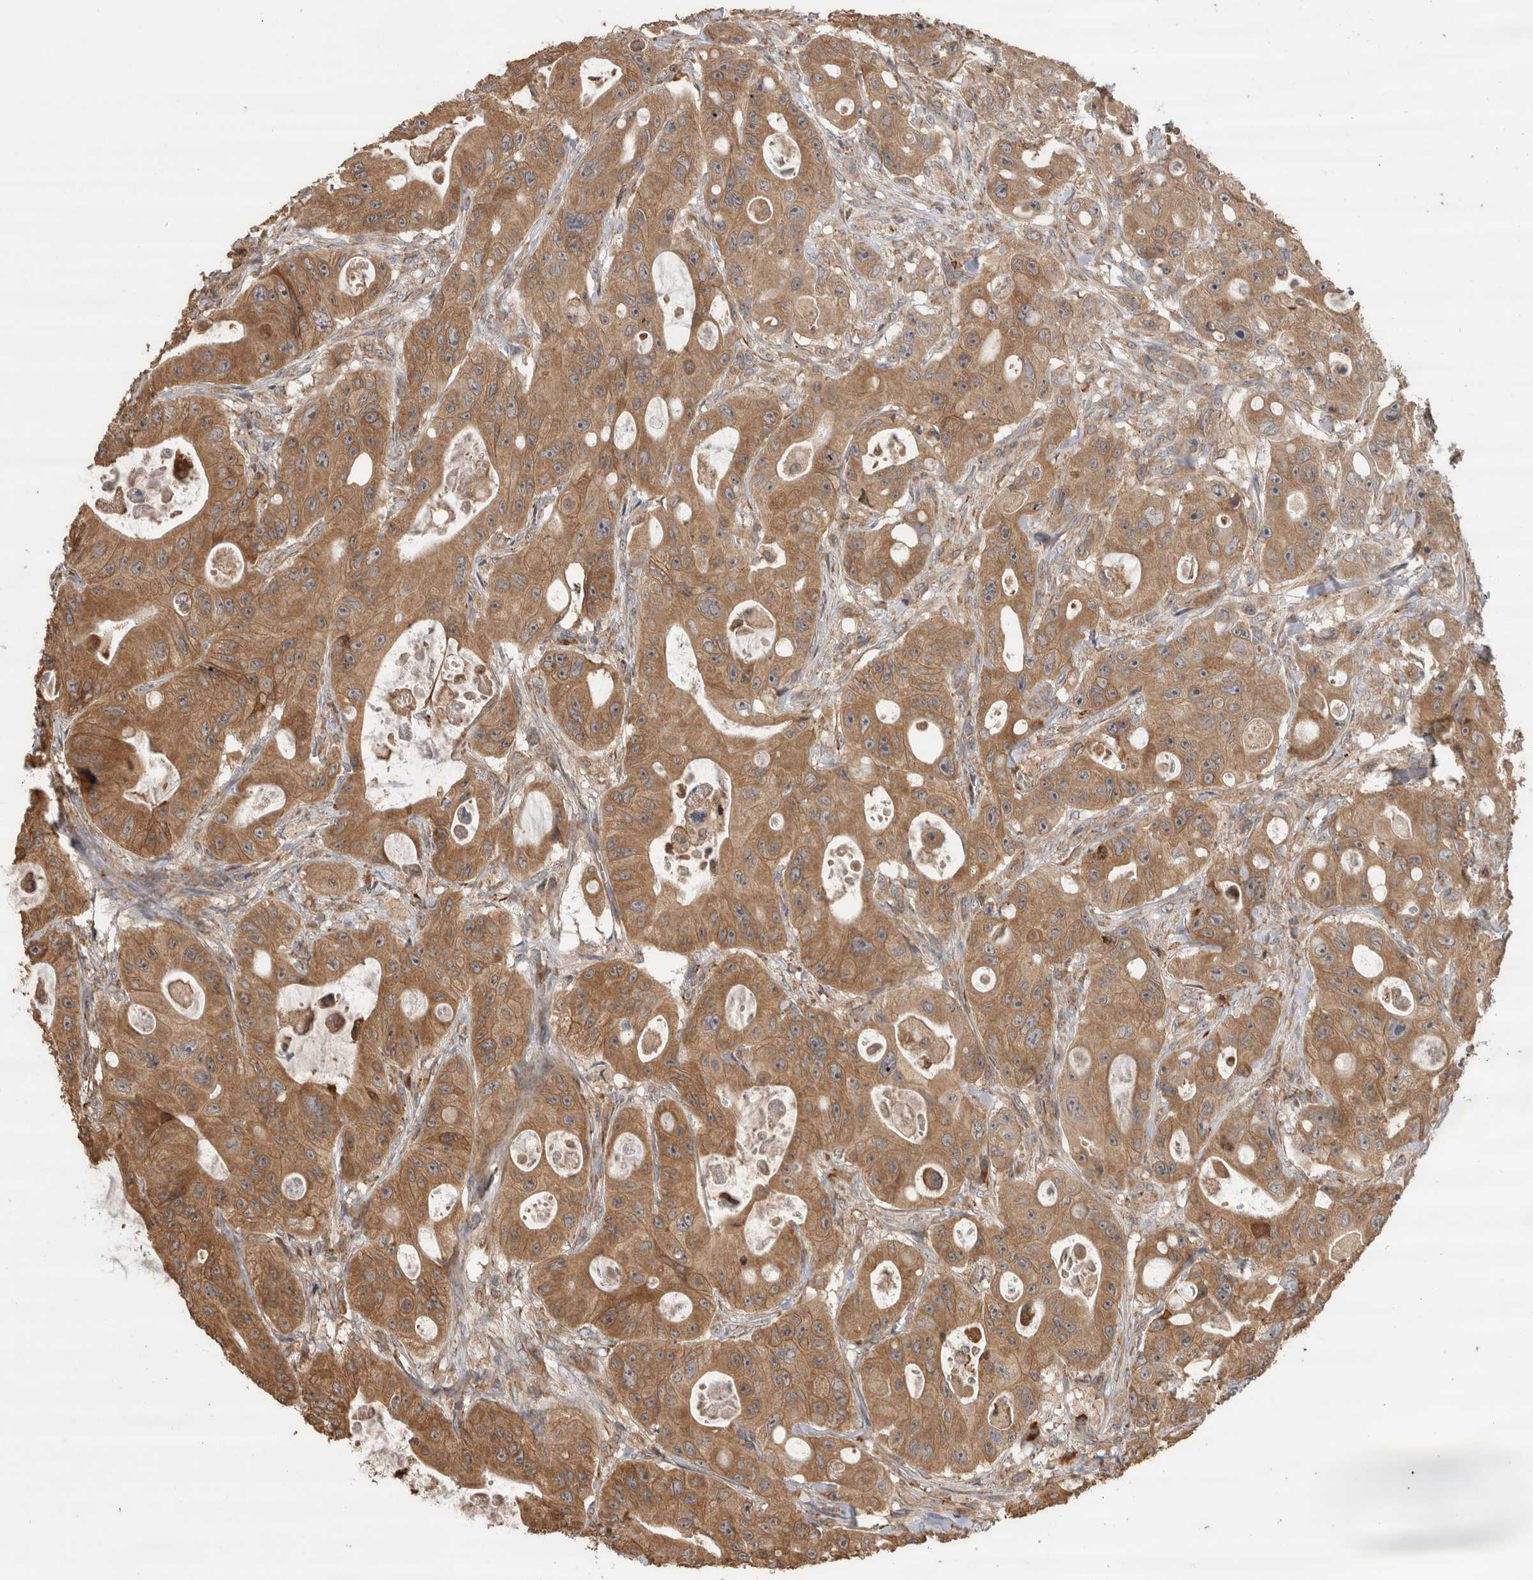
{"staining": {"intensity": "moderate", "quantity": ">75%", "location": "cytoplasmic/membranous"}, "tissue": "colorectal cancer", "cell_type": "Tumor cells", "image_type": "cancer", "snomed": [{"axis": "morphology", "description": "Adenocarcinoma, NOS"}, {"axis": "topography", "description": "Colon"}], "caption": "A high-resolution photomicrograph shows IHC staining of colorectal cancer, which exhibits moderate cytoplasmic/membranous positivity in approximately >75% of tumor cells.", "gene": "TBCE", "patient": {"sex": "female", "age": 46}}